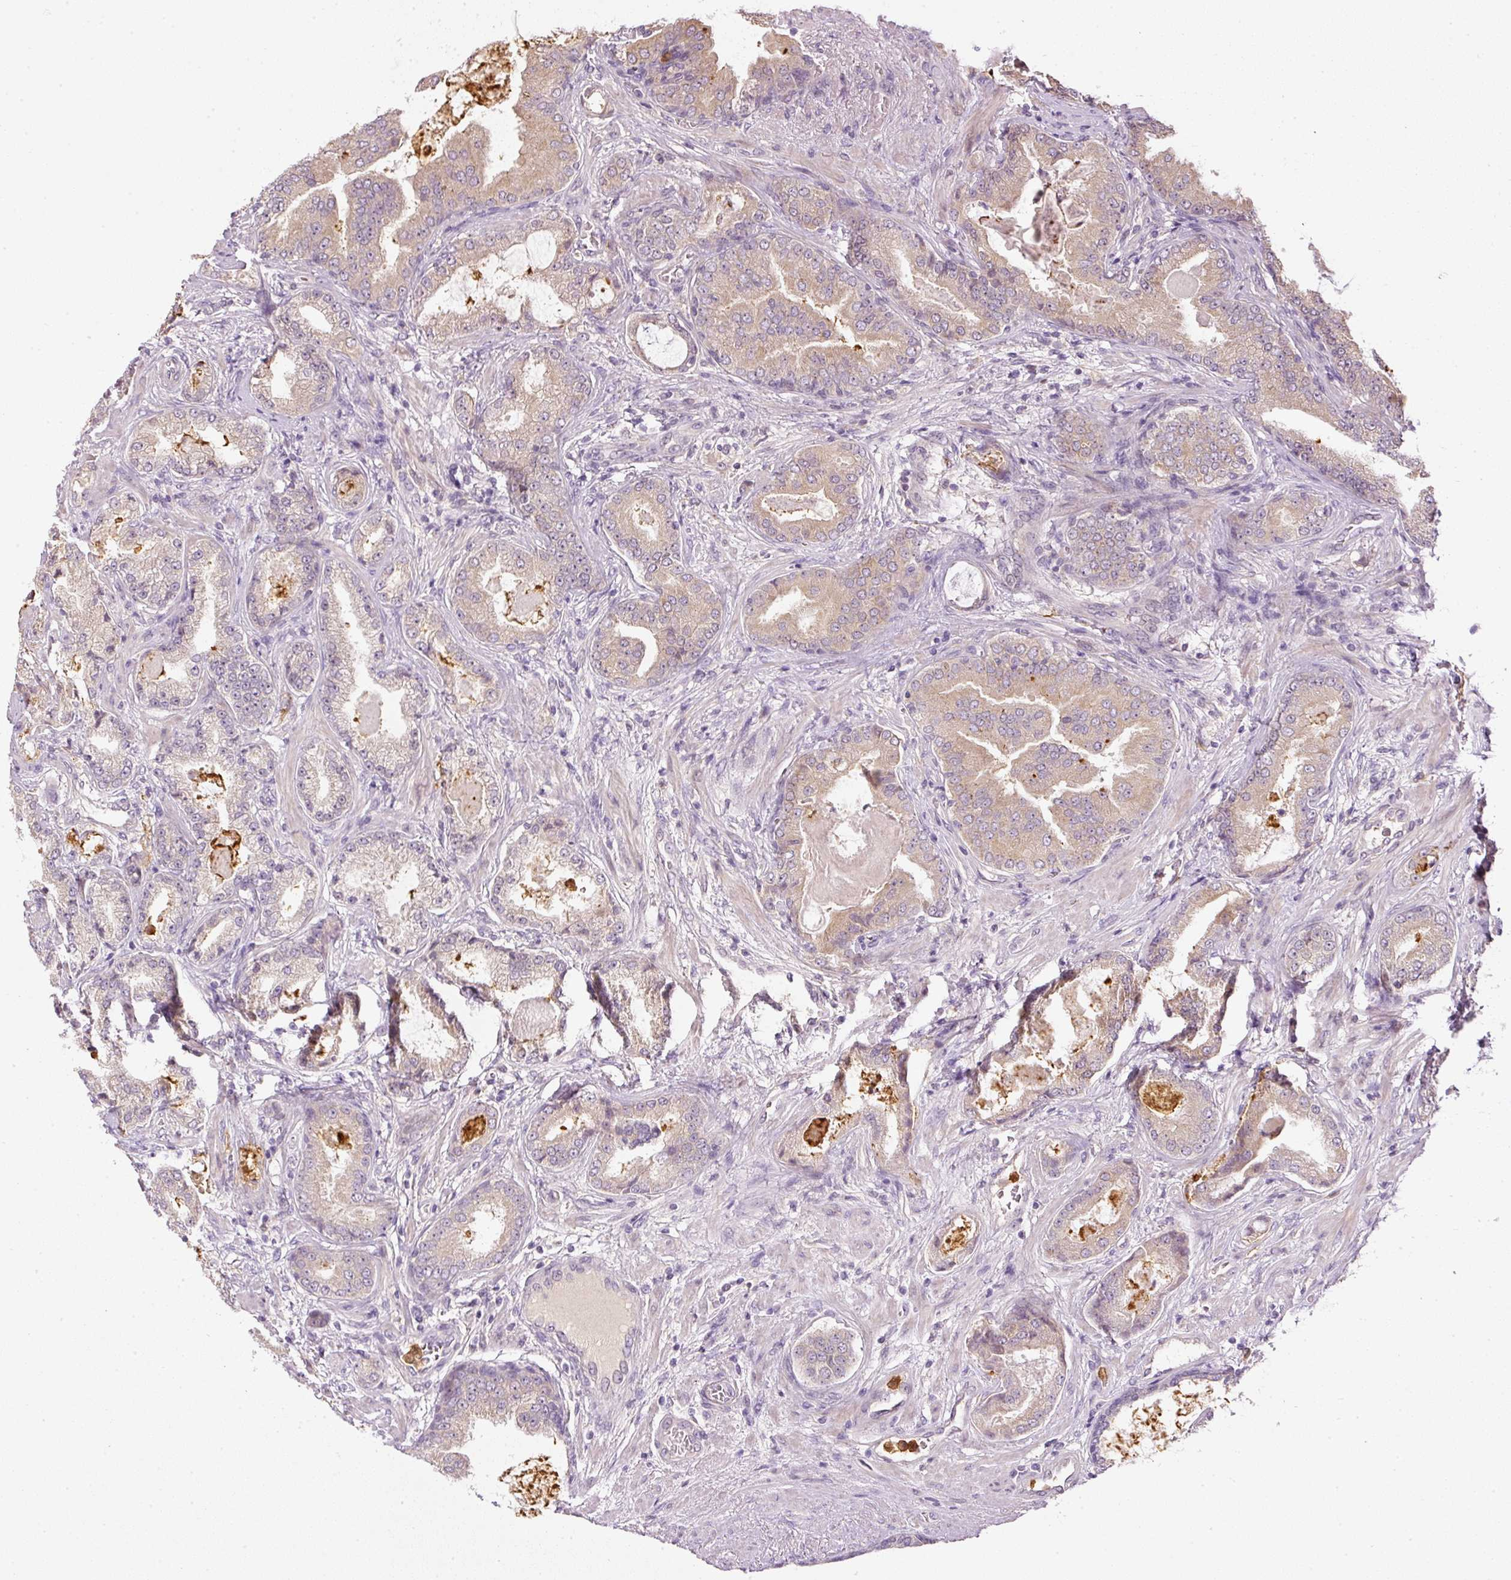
{"staining": {"intensity": "weak", "quantity": "25%-75%", "location": "cytoplasmic/membranous"}, "tissue": "prostate cancer", "cell_type": "Tumor cells", "image_type": "cancer", "snomed": [{"axis": "morphology", "description": "Adenocarcinoma, High grade"}, {"axis": "topography", "description": "Prostate"}], "caption": "This photomicrograph exhibits immunohistochemistry staining of human prostate high-grade adenocarcinoma, with low weak cytoplasmic/membranous staining in about 25%-75% of tumor cells.", "gene": "CTTNBP2", "patient": {"sex": "male", "age": 68}}